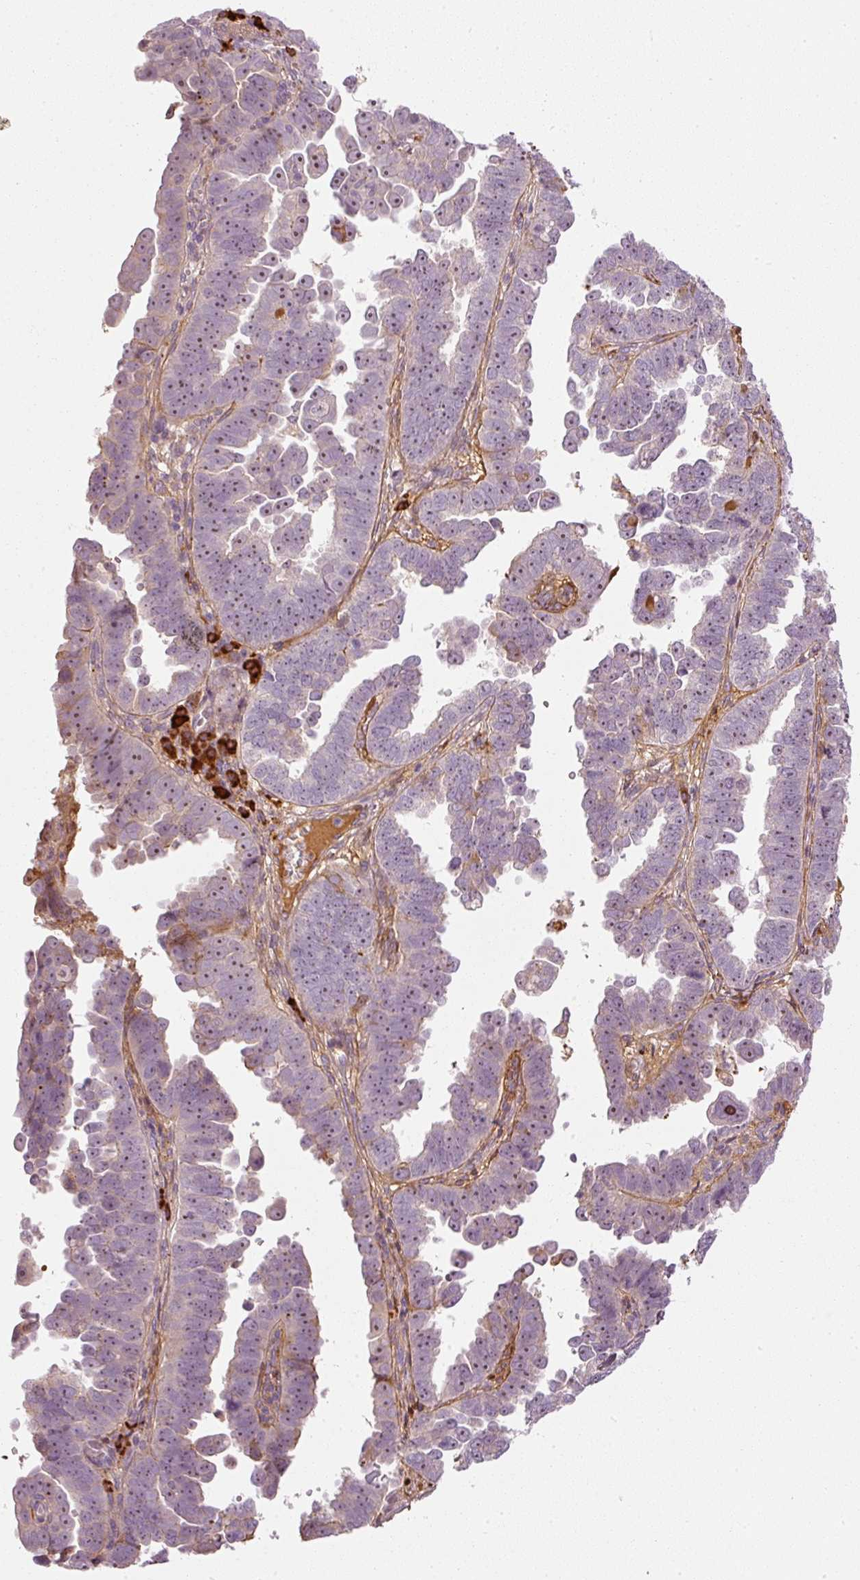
{"staining": {"intensity": "weak", "quantity": "25%-75%", "location": "cytoplasmic/membranous,nuclear"}, "tissue": "endometrial cancer", "cell_type": "Tumor cells", "image_type": "cancer", "snomed": [{"axis": "morphology", "description": "Adenocarcinoma, NOS"}, {"axis": "topography", "description": "Endometrium"}], "caption": "Endometrial cancer tissue exhibits weak cytoplasmic/membranous and nuclear positivity in about 25%-75% of tumor cells (Brightfield microscopy of DAB IHC at high magnification).", "gene": "VCAM1", "patient": {"sex": "female", "age": 75}}